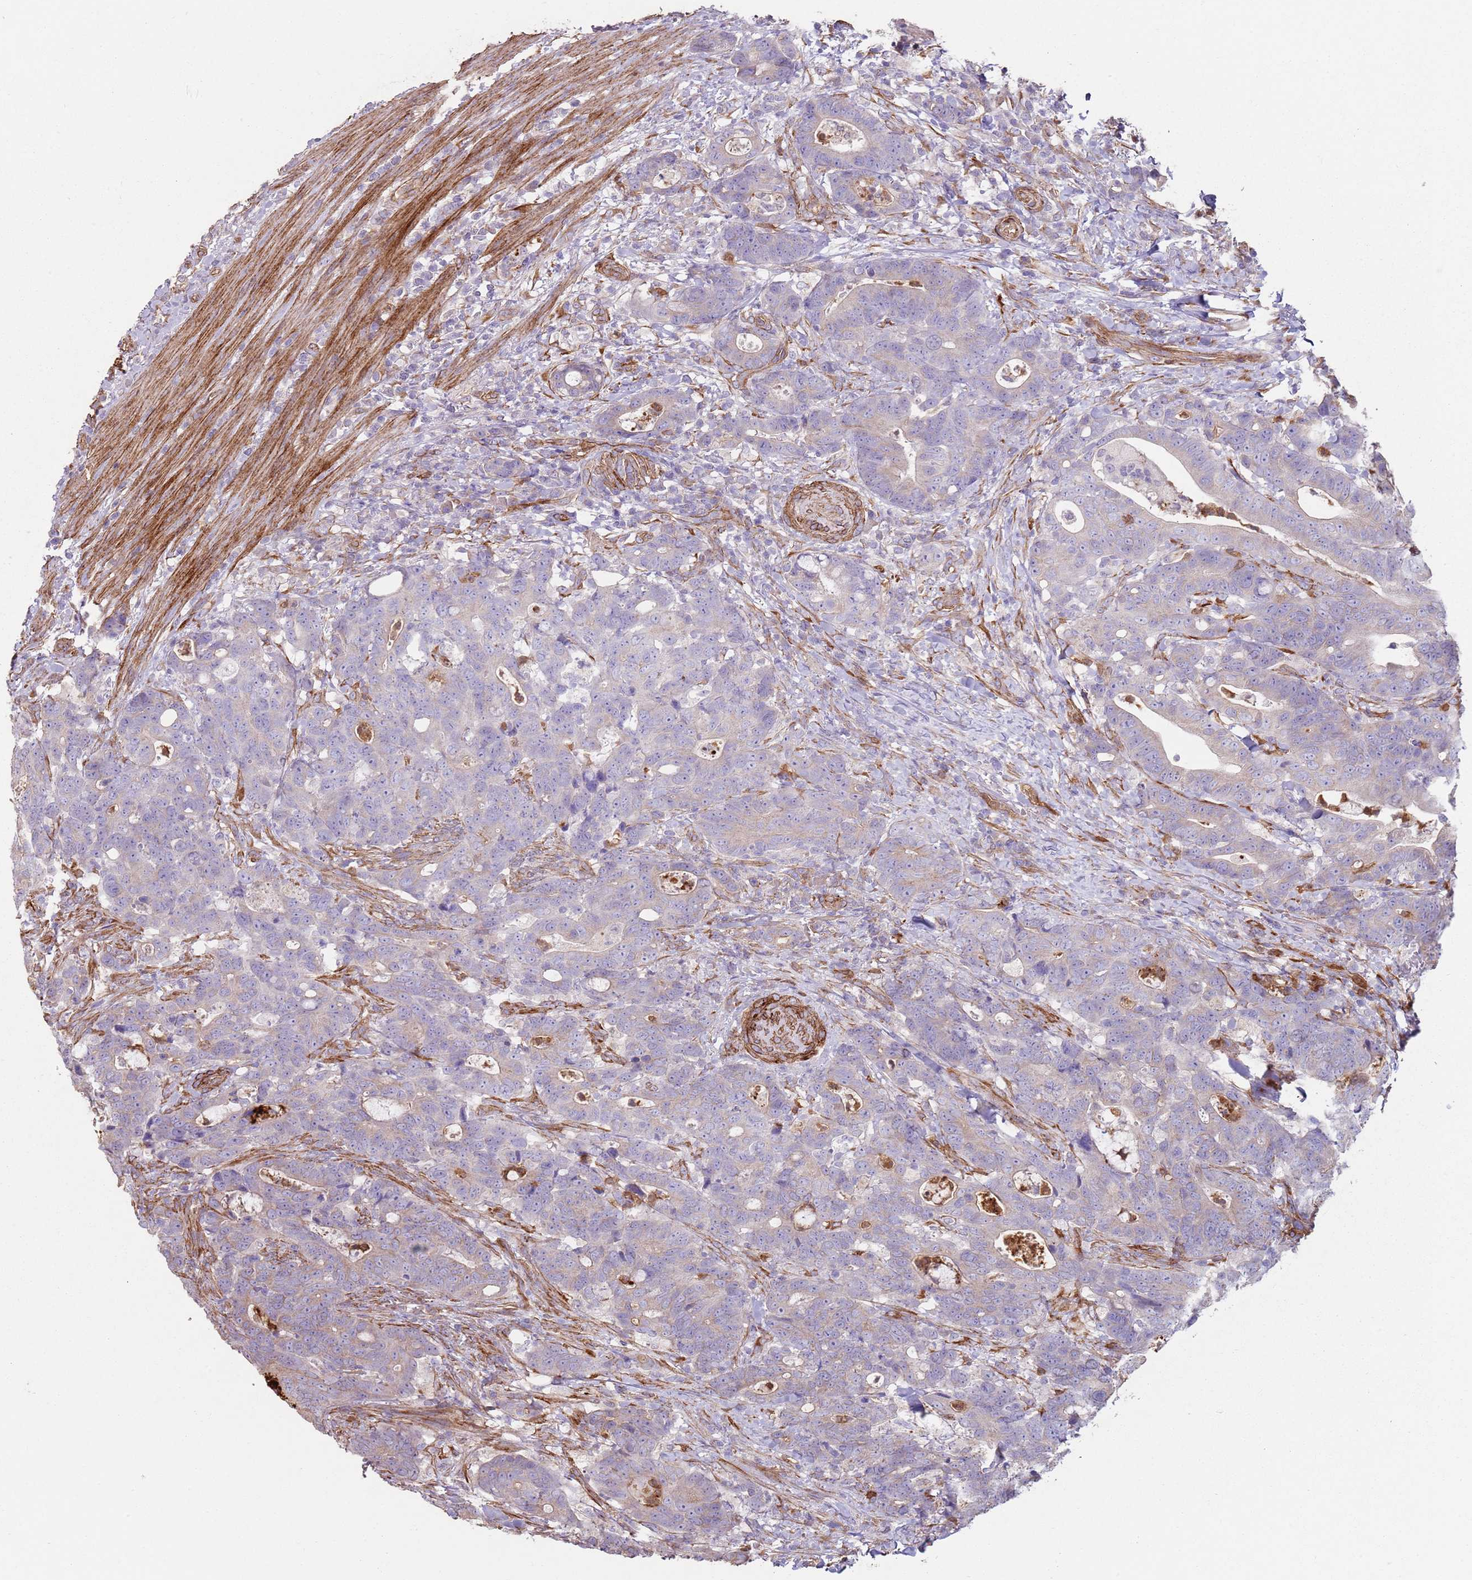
{"staining": {"intensity": "negative", "quantity": "none", "location": "none"}, "tissue": "colorectal cancer", "cell_type": "Tumor cells", "image_type": "cancer", "snomed": [{"axis": "morphology", "description": "Adenocarcinoma, NOS"}, {"axis": "topography", "description": "Colon"}], "caption": "Colorectal cancer (adenocarcinoma) was stained to show a protein in brown. There is no significant staining in tumor cells. The staining is performed using DAB (3,3'-diaminobenzidine) brown chromogen with nuclei counter-stained in using hematoxylin.", "gene": "PHLPP2", "patient": {"sex": "female", "age": 82}}